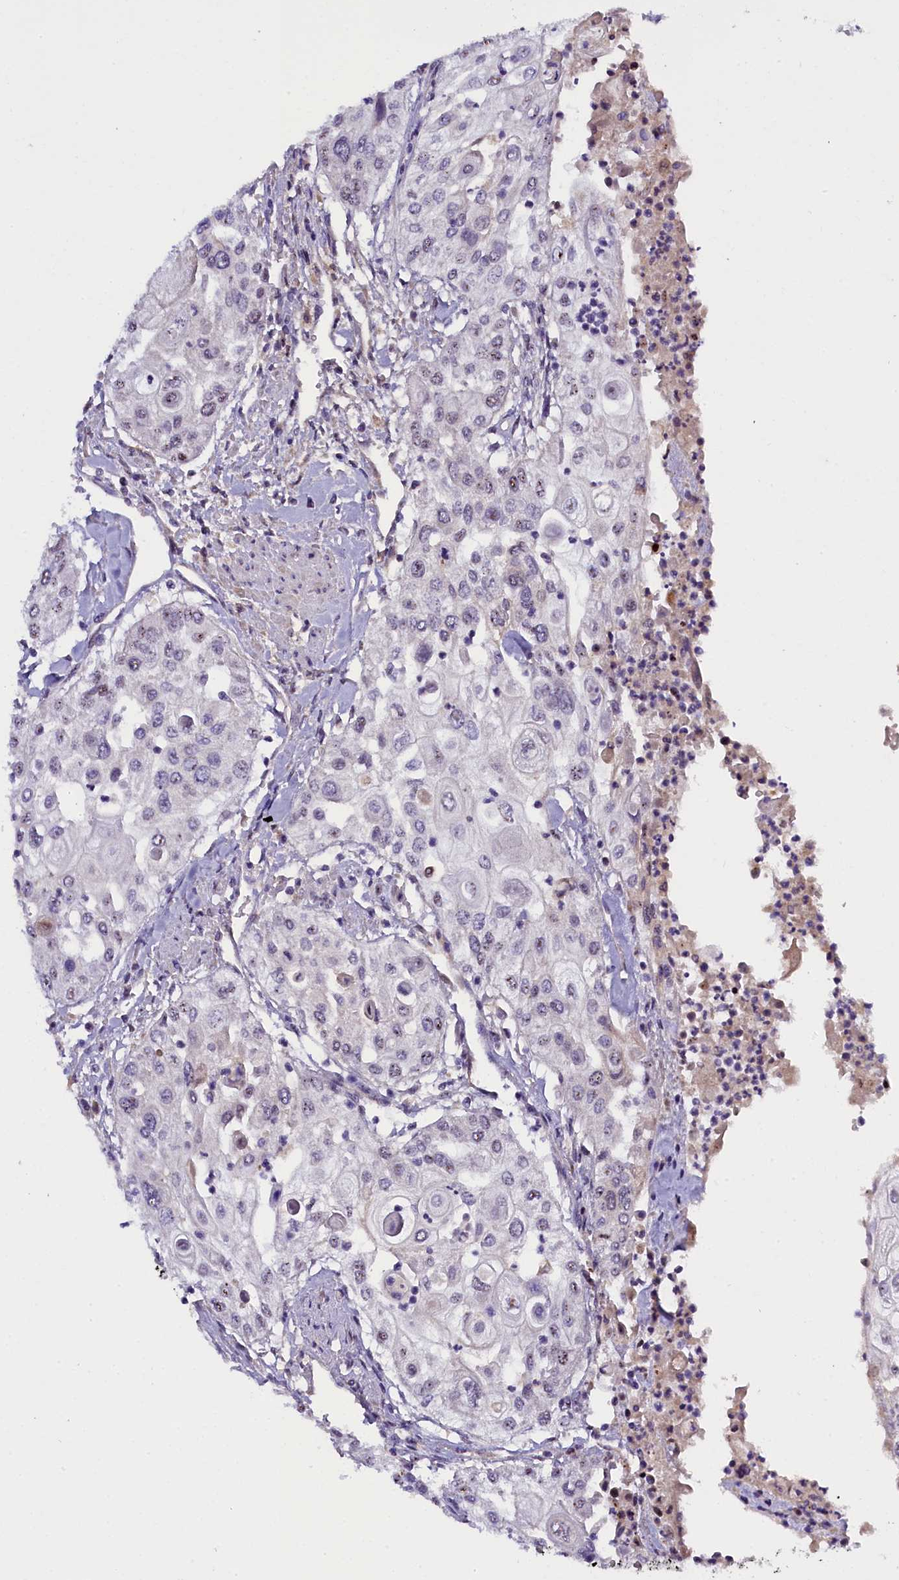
{"staining": {"intensity": "negative", "quantity": "none", "location": "none"}, "tissue": "urothelial cancer", "cell_type": "Tumor cells", "image_type": "cancer", "snomed": [{"axis": "morphology", "description": "Urothelial carcinoma, High grade"}, {"axis": "topography", "description": "Urinary bladder"}], "caption": "DAB immunohistochemical staining of human urothelial cancer displays no significant staining in tumor cells.", "gene": "ENKD1", "patient": {"sex": "female", "age": 79}}